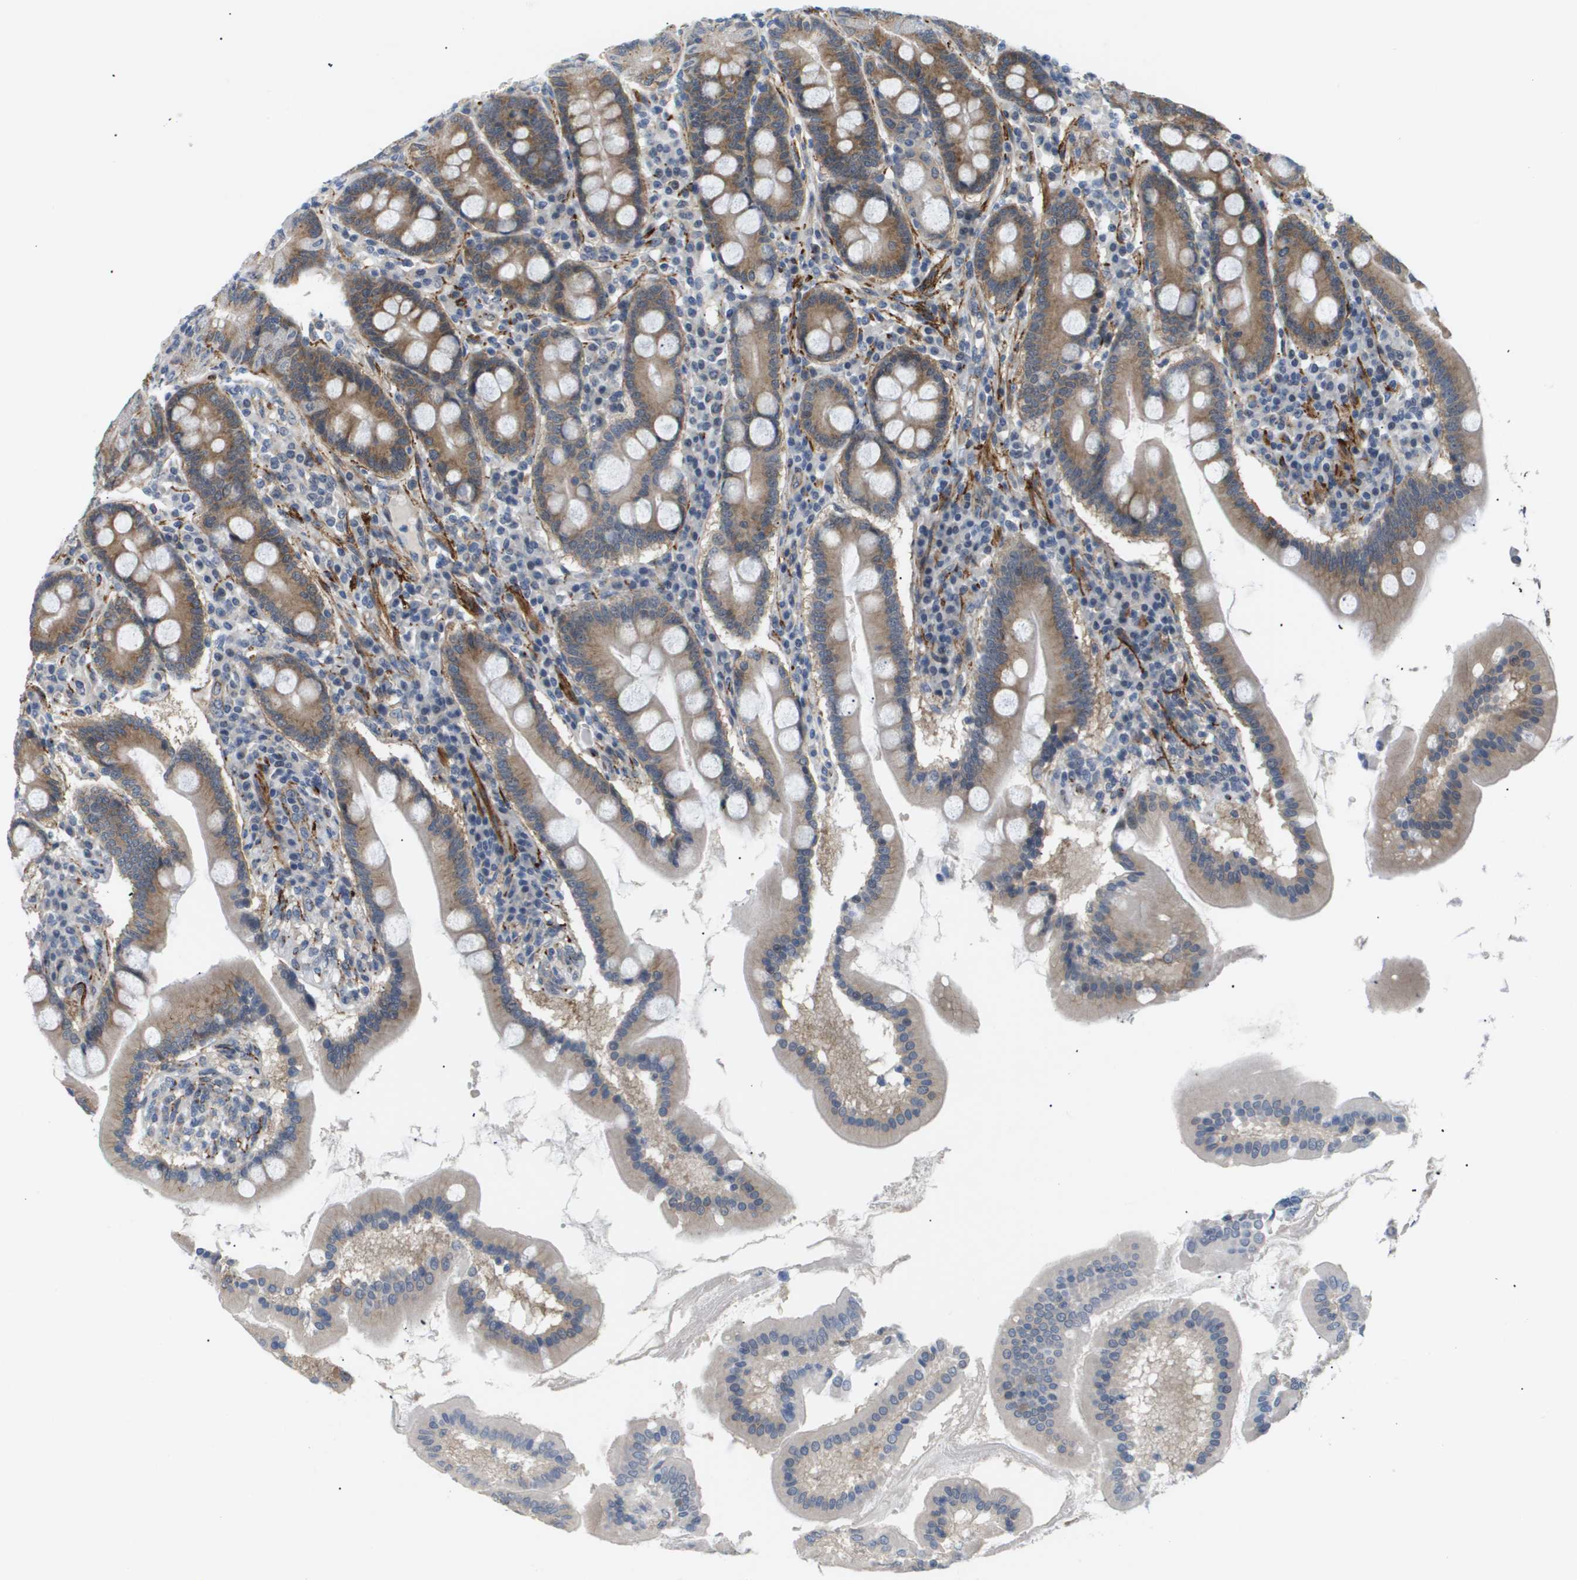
{"staining": {"intensity": "moderate", "quantity": ">75%", "location": "cytoplasmic/membranous"}, "tissue": "duodenum", "cell_type": "Glandular cells", "image_type": "normal", "snomed": [{"axis": "morphology", "description": "Normal tissue, NOS"}, {"axis": "topography", "description": "Duodenum"}], "caption": "DAB immunohistochemical staining of unremarkable human duodenum reveals moderate cytoplasmic/membranous protein expression in about >75% of glandular cells. The protein is stained brown, and the nuclei are stained in blue (DAB IHC with brightfield microscopy, high magnification).", "gene": "OTUD5", "patient": {"sex": "male", "age": 50}}